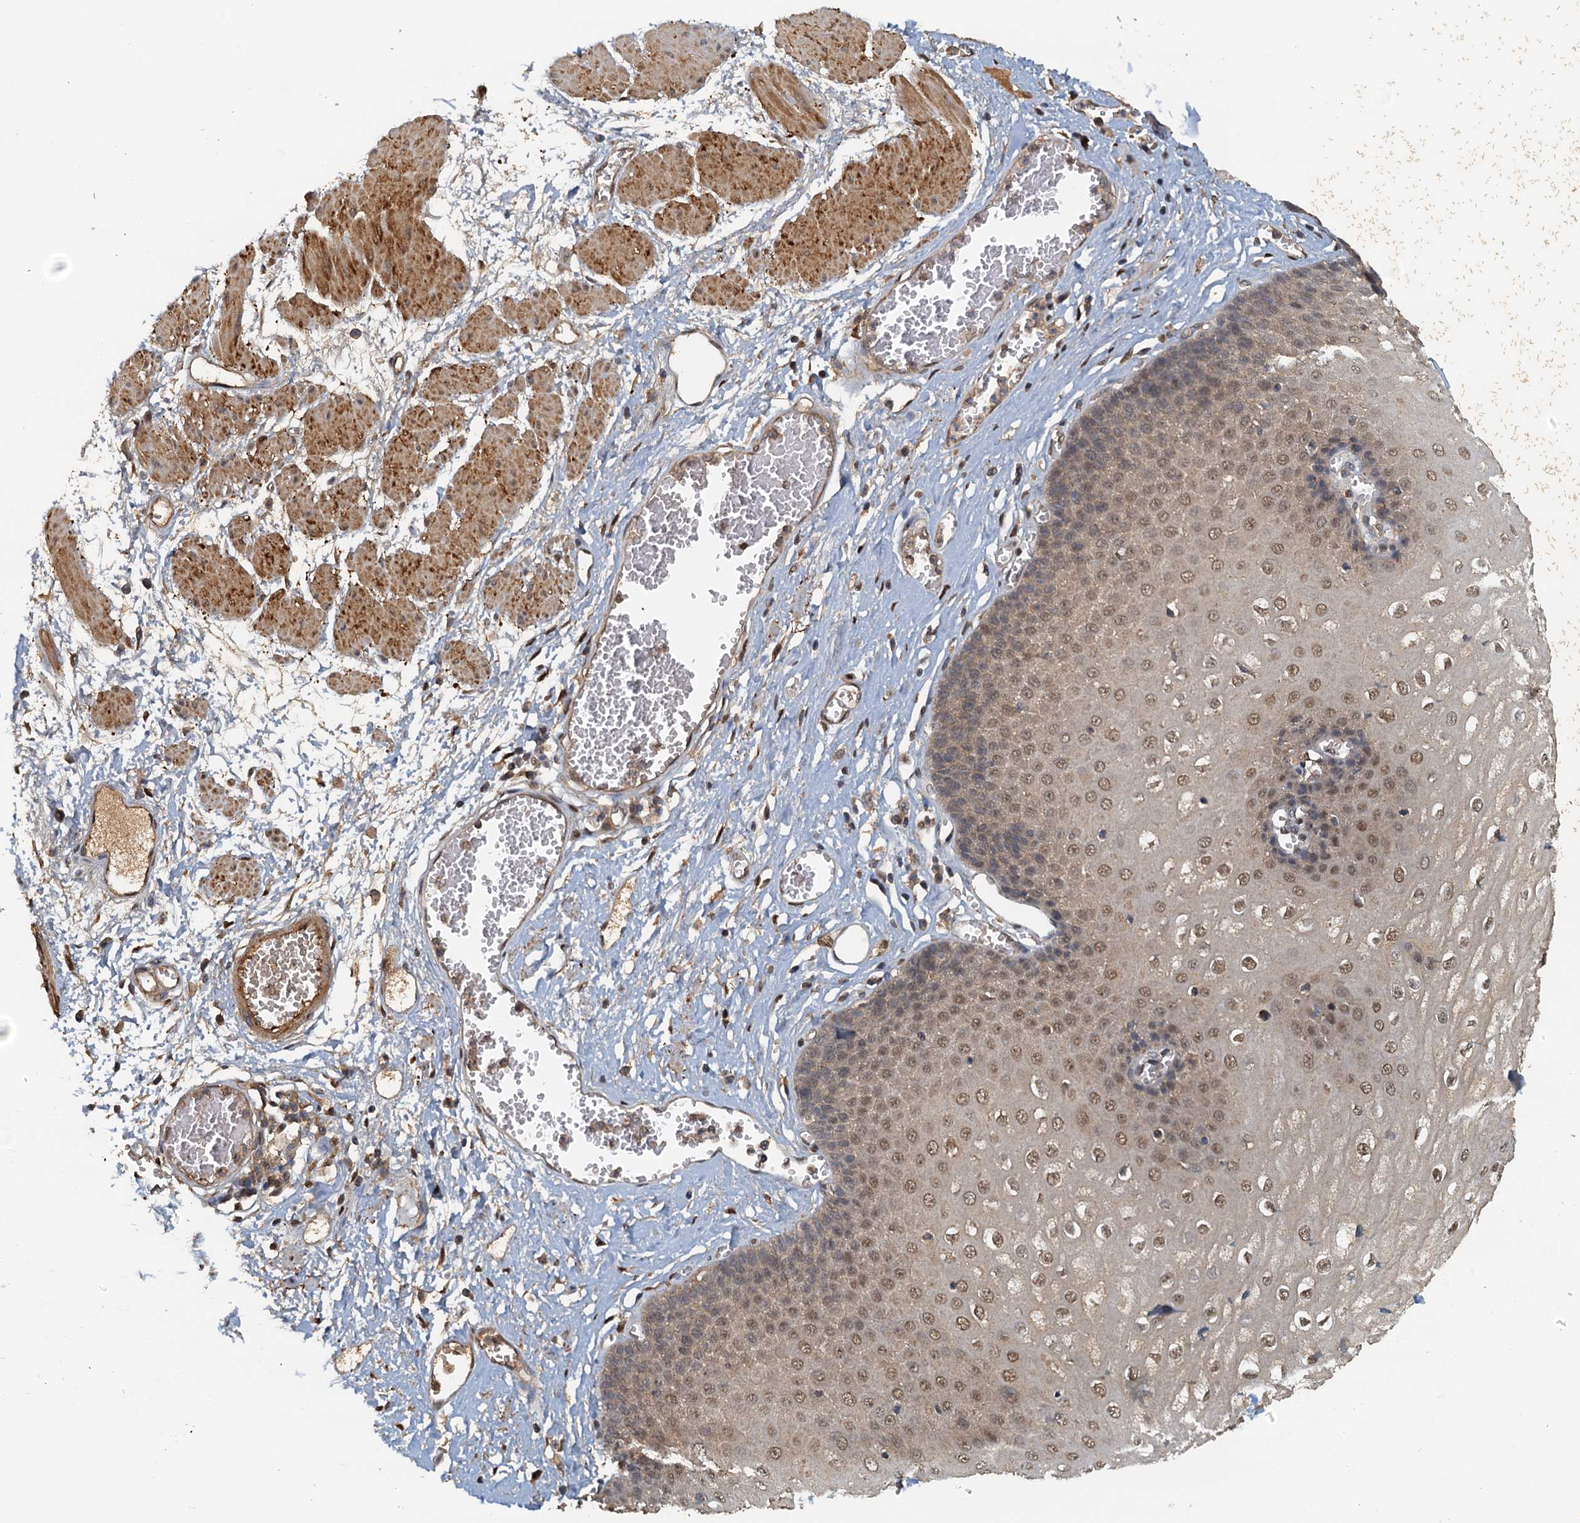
{"staining": {"intensity": "moderate", "quantity": ">75%", "location": "cytoplasmic/membranous,nuclear"}, "tissue": "esophagus", "cell_type": "Squamous epithelial cells", "image_type": "normal", "snomed": [{"axis": "morphology", "description": "Normal tissue, NOS"}, {"axis": "topography", "description": "Esophagus"}], "caption": "Moderate cytoplasmic/membranous,nuclear positivity for a protein is identified in approximately >75% of squamous epithelial cells of unremarkable esophagus using immunohistochemistry.", "gene": "UBL7", "patient": {"sex": "male", "age": 60}}